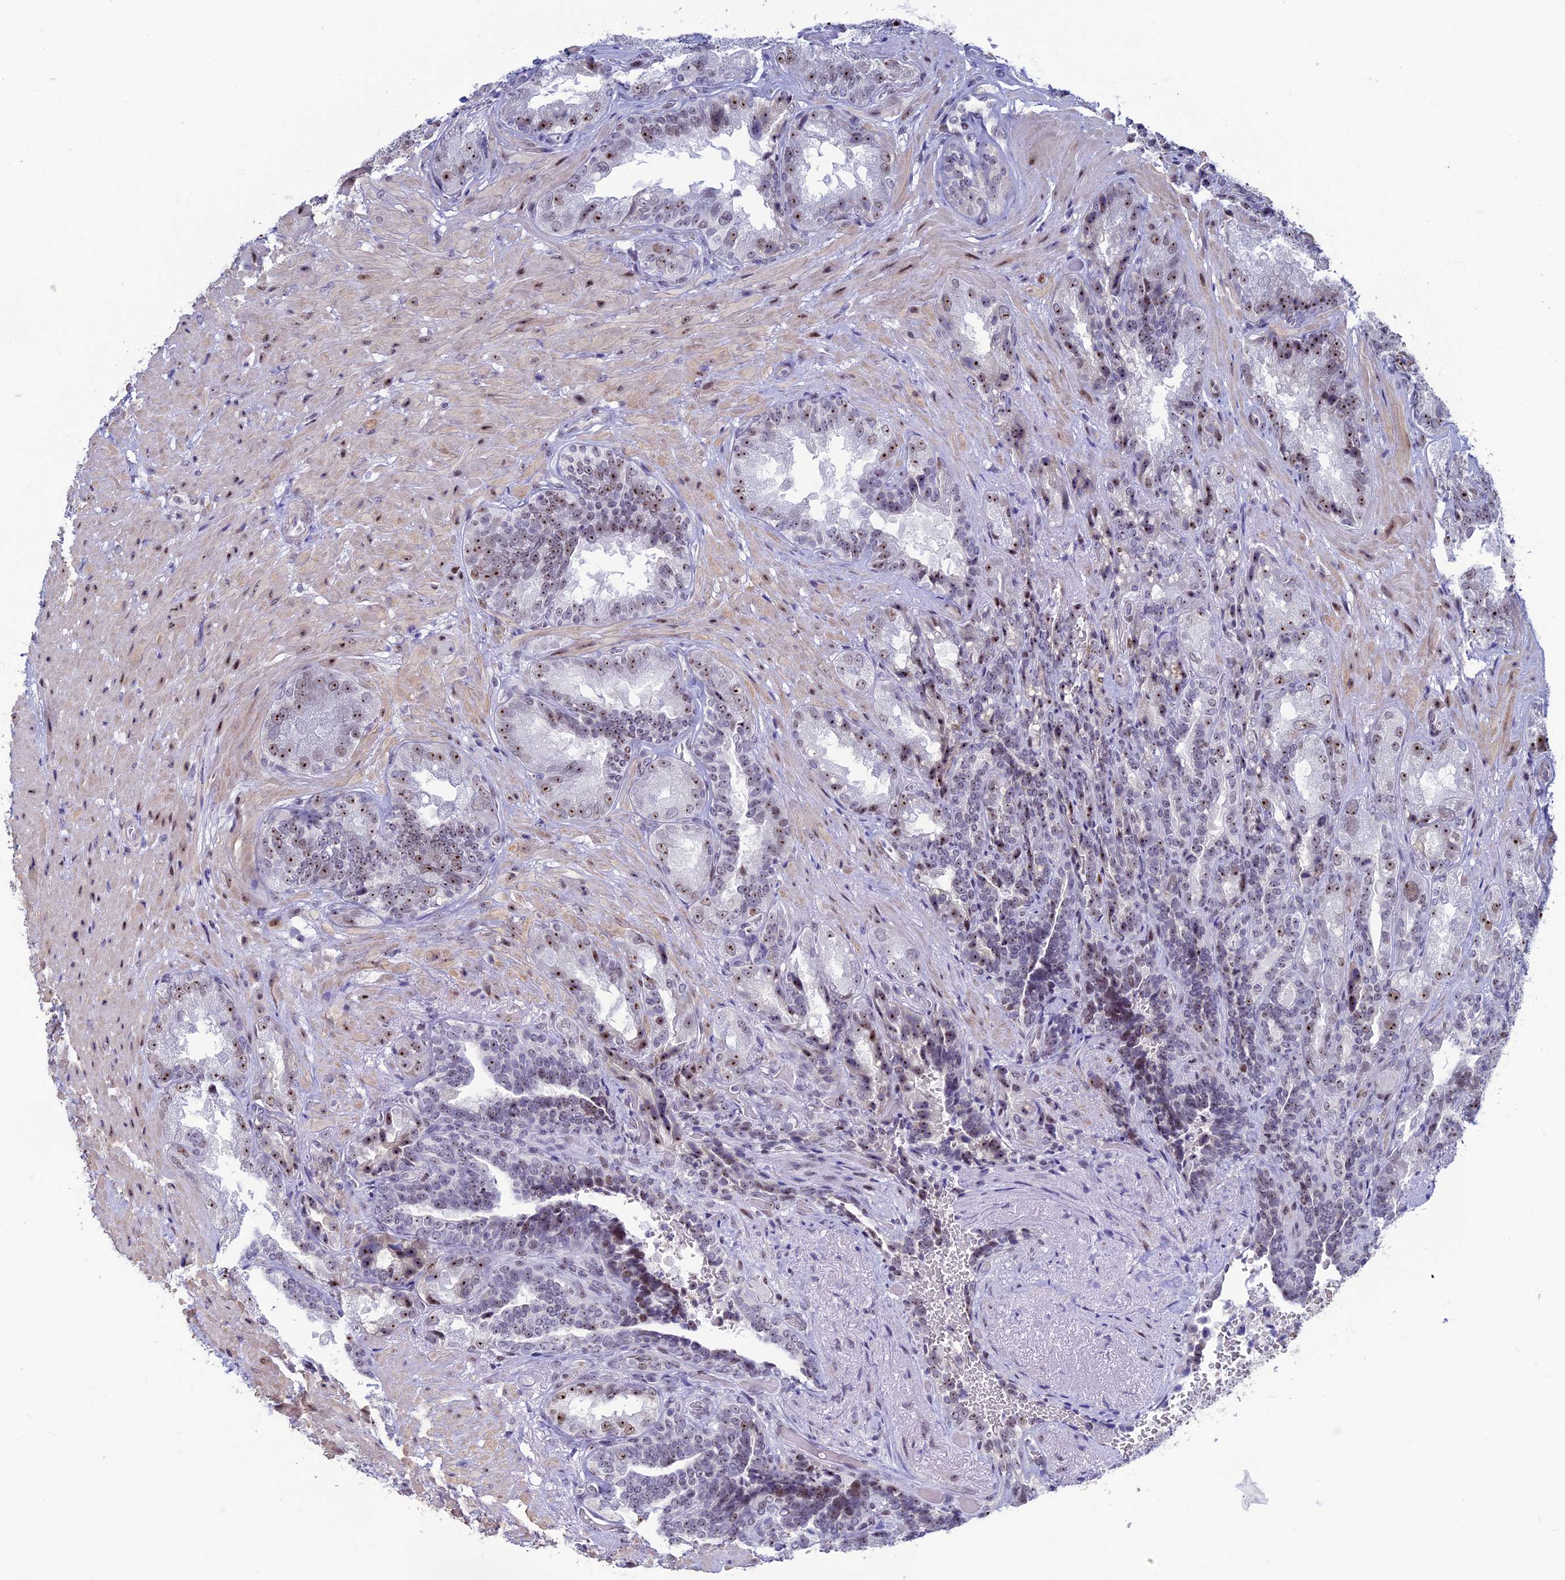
{"staining": {"intensity": "strong", "quantity": "25%-75%", "location": "nuclear"}, "tissue": "seminal vesicle", "cell_type": "Glandular cells", "image_type": "normal", "snomed": [{"axis": "morphology", "description": "Normal tissue, NOS"}, {"axis": "topography", "description": "Seminal veicle"}, {"axis": "topography", "description": "Peripheral nerve tissue"}], "caption": "Unremarkable seminal vesicle was stained to show a protein in brown. There is high levels of strong nuclear staining in approximately 25%-75% of glandular cells. Ihc stains the protein of interest in brown and the nuclei are stained blue.", "gene": "CCDC86", "patient": {"sex": "male", "age": 63}}